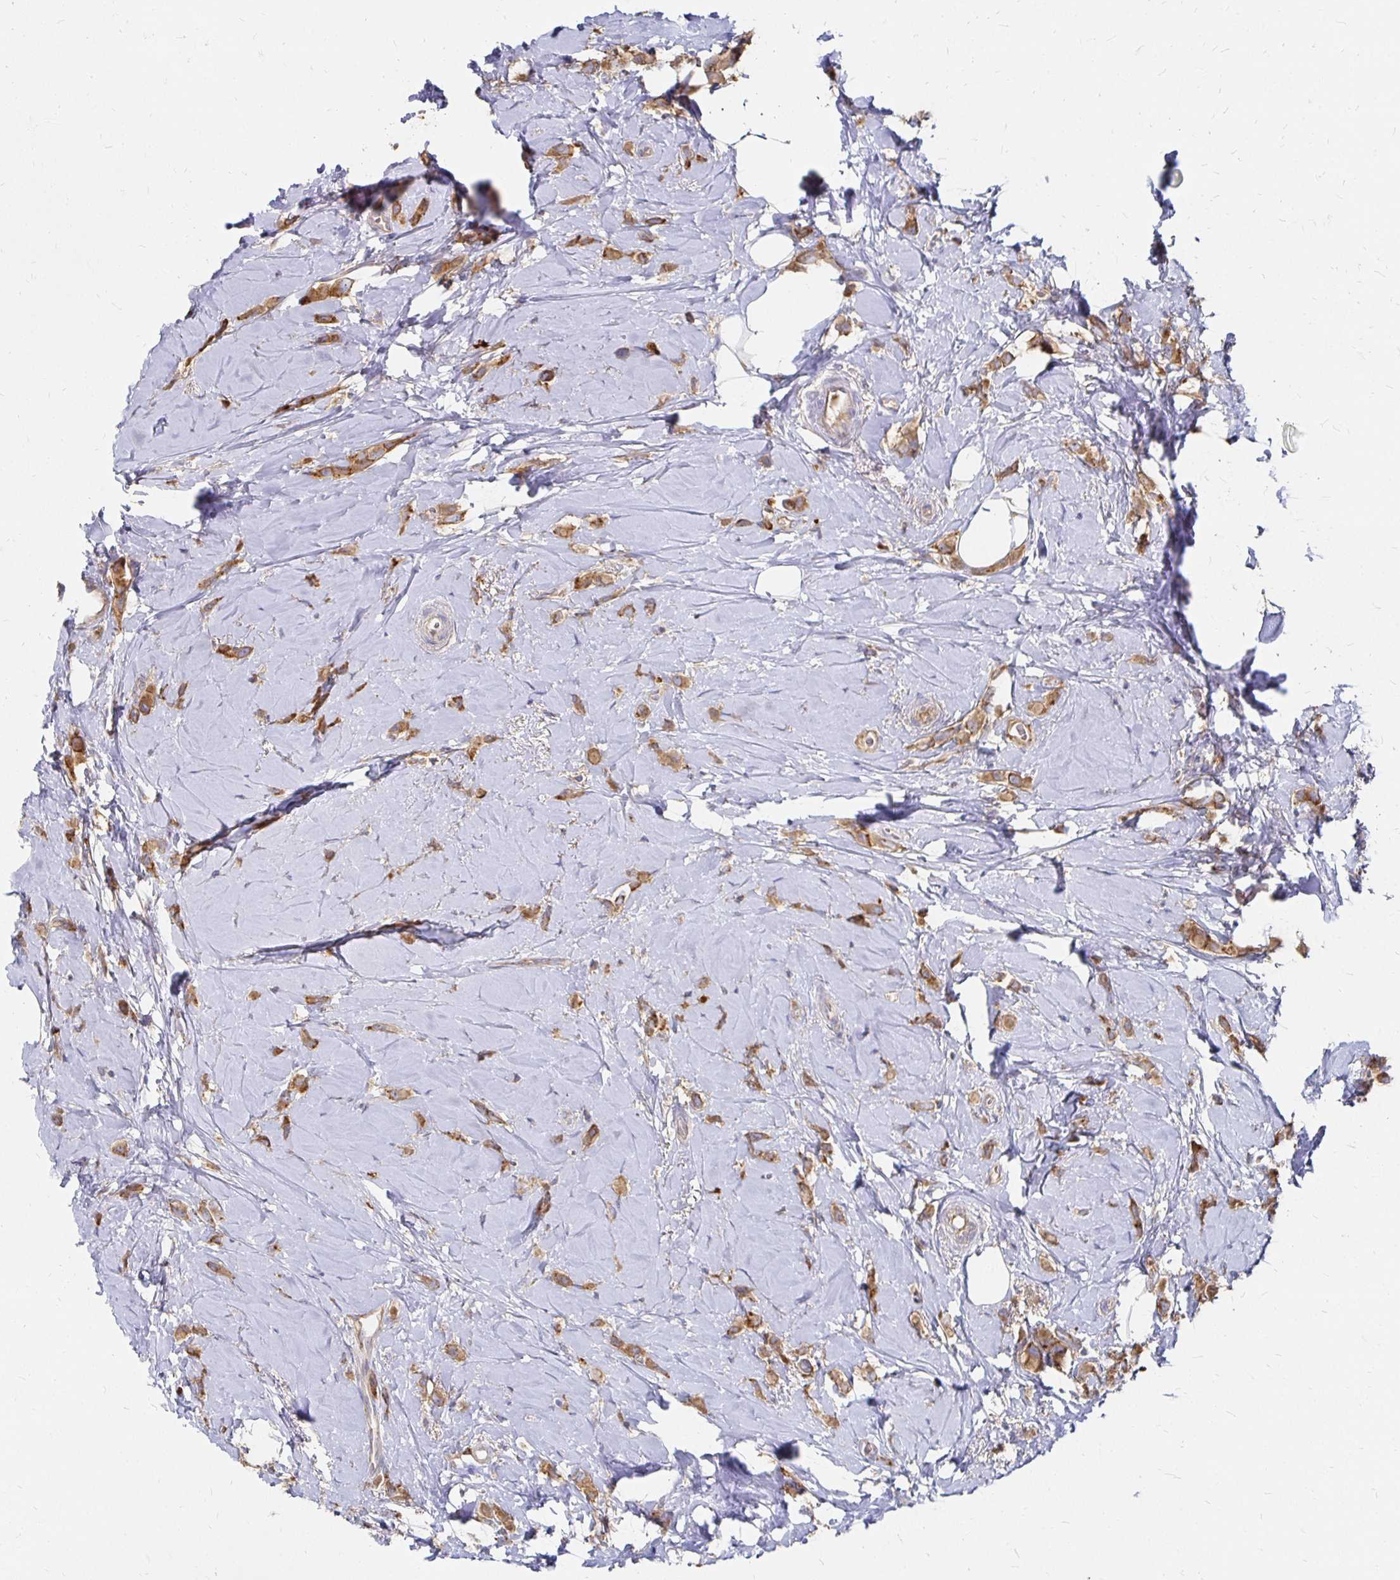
{"staining": {"intensity": "moderate", "quantity": ">75%", "location": "cytoplasmic/membranous"}, "tissue": "breast cancer", "cell_type": "Tumor cells", "image_type": "cancer", "snomed": [{"axis": "morphology", "description": "Lobular carcinoma"}, {"axis": "topography", "description": "Breast"}], "caption": "This photomicrograph displays immunohistochemistry staining of human lobular carcinoma (breast), with medium moderate cytoplasmic/membranous expression in approximately >75% of tumor cells.", "gene": "NCSTN", "patient": {"sex": "female", "age": 66}}